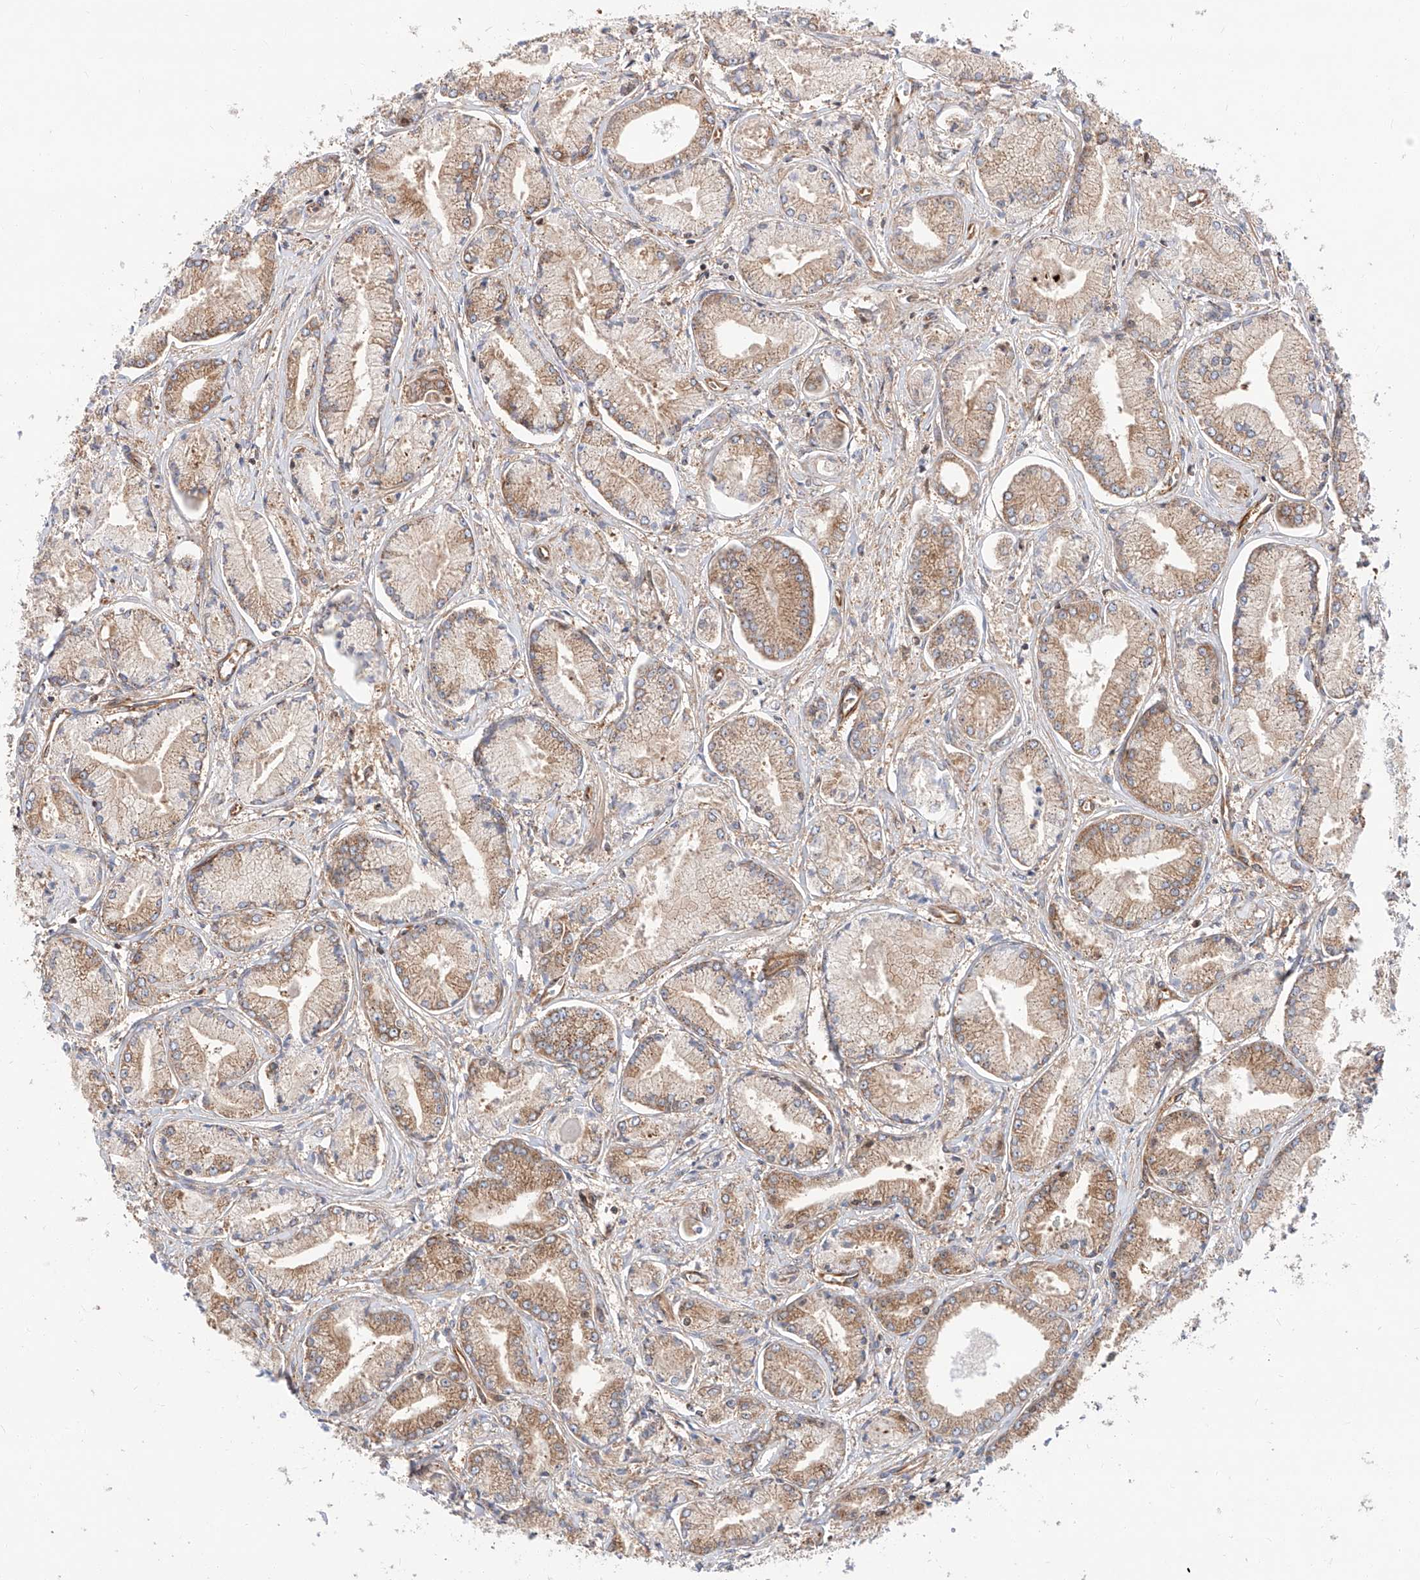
{"staining": {"intensity": "moderate", "quantity": "25%-75%", "location": "cytoplasmic/membranous"}, "tissue": "prostate cancer", "cell_type": "Tumor cells", "image_type": "cancer", "snomed": [{"axis": "morphology", "description": "Adenocarcinoma, Low grade"}, {"axis": "topography", "description": "Prostate"}], "caption": "A brown stain shows moderate cytoplasmic/membranous positivity of a protein in human prostate cancer (low-grade adenocarcinoma) tumor cells.", "gene": "ISCA2", "patient": {"sex": "male", "age": 60}}